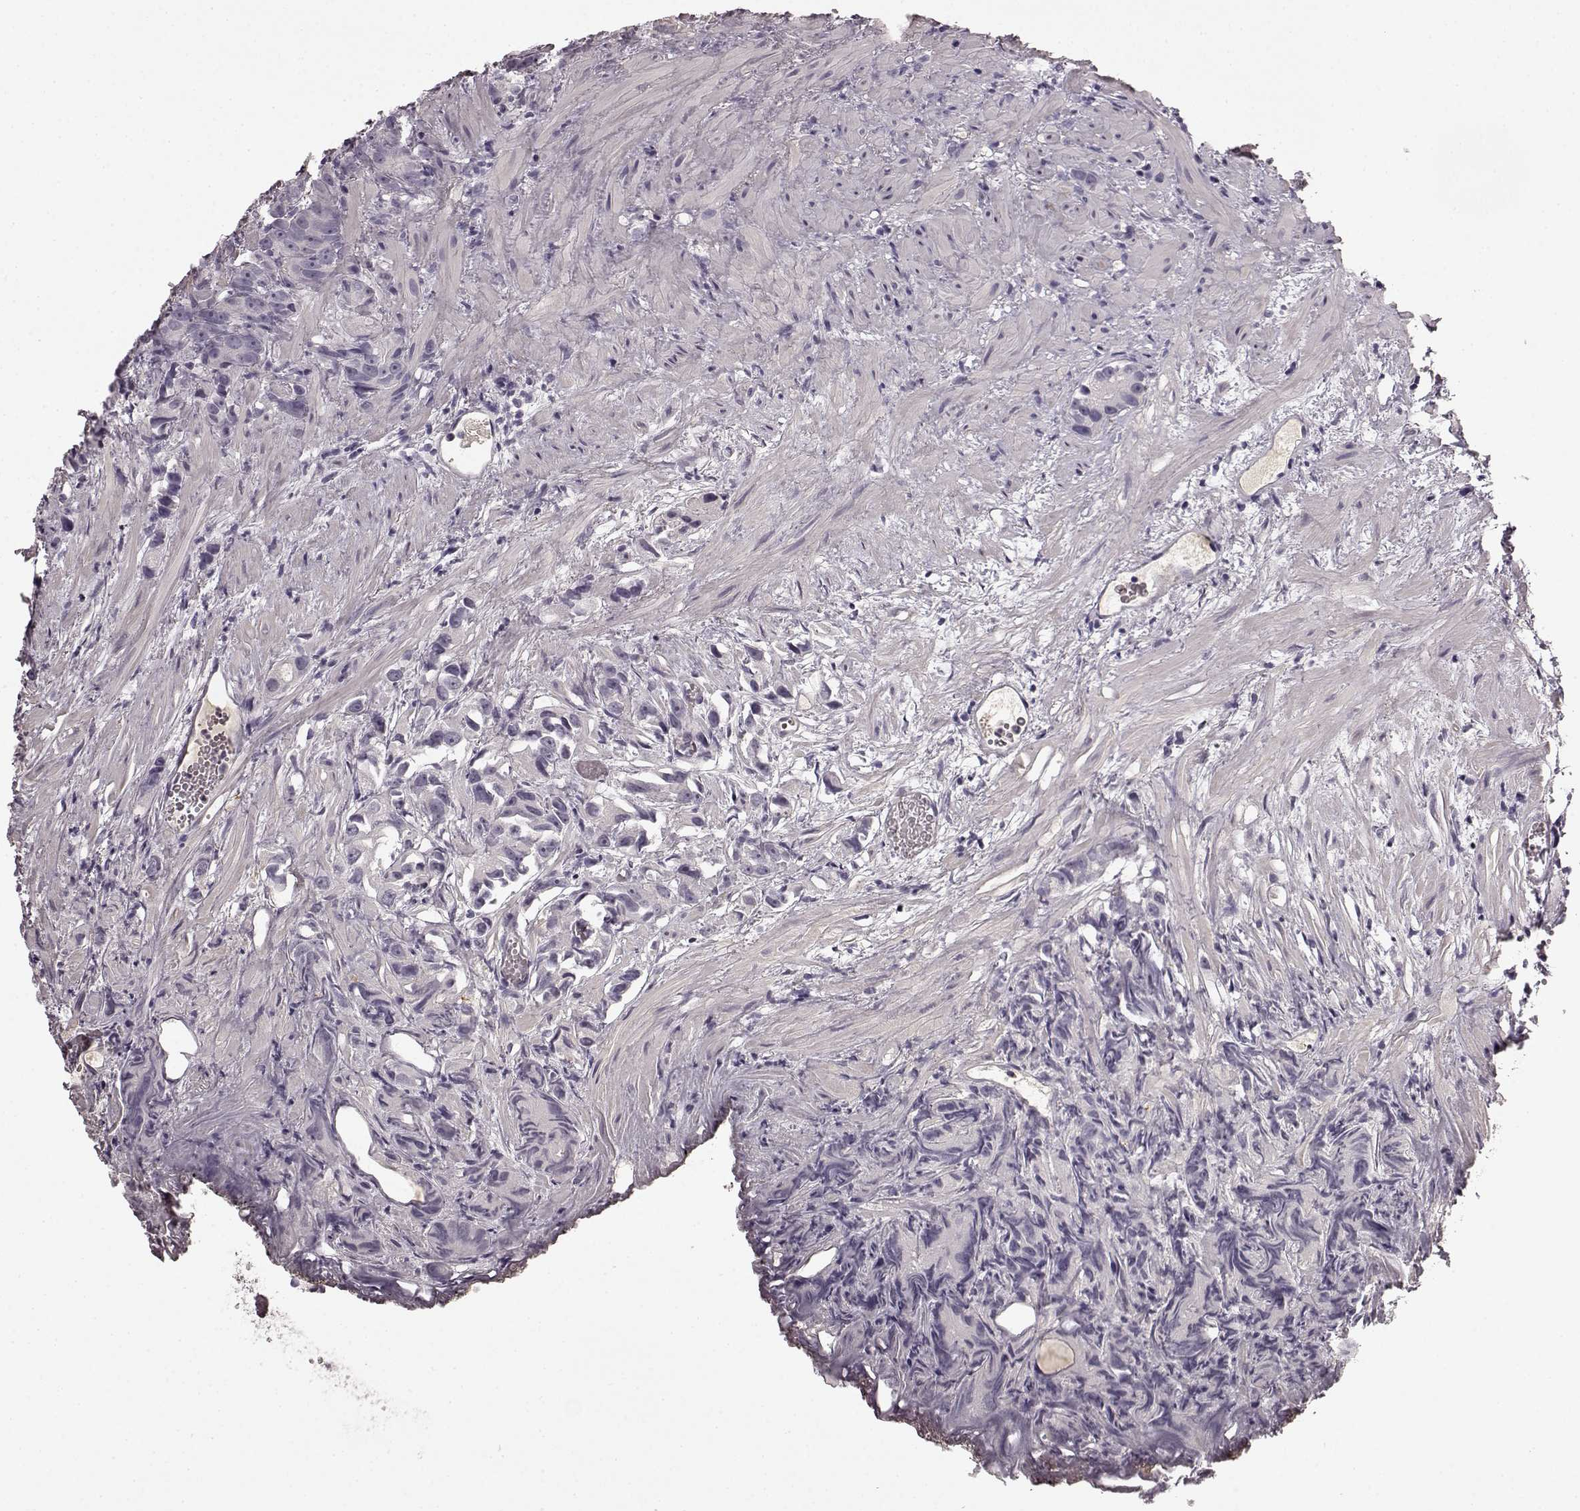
{"staining": {"intensity": "negative", "quantity": "none", "location": "none"}, "tissue": "prostate cancer", "cell_type": "Tumor cells", "image_type": "cancer", "snomed": [{"axis": "morphology", "description": "Adenocarcinoma, High grade"}, {"axis": "topography", "description": "Prostate"}], "caption": "Tumor cells are negative for brown protein staining in prostate adenocarcinoma (high-grade). Nuclei are stained in blue.", "gene": "KRT85", "patient": {"sex": "male", "age": 90}}